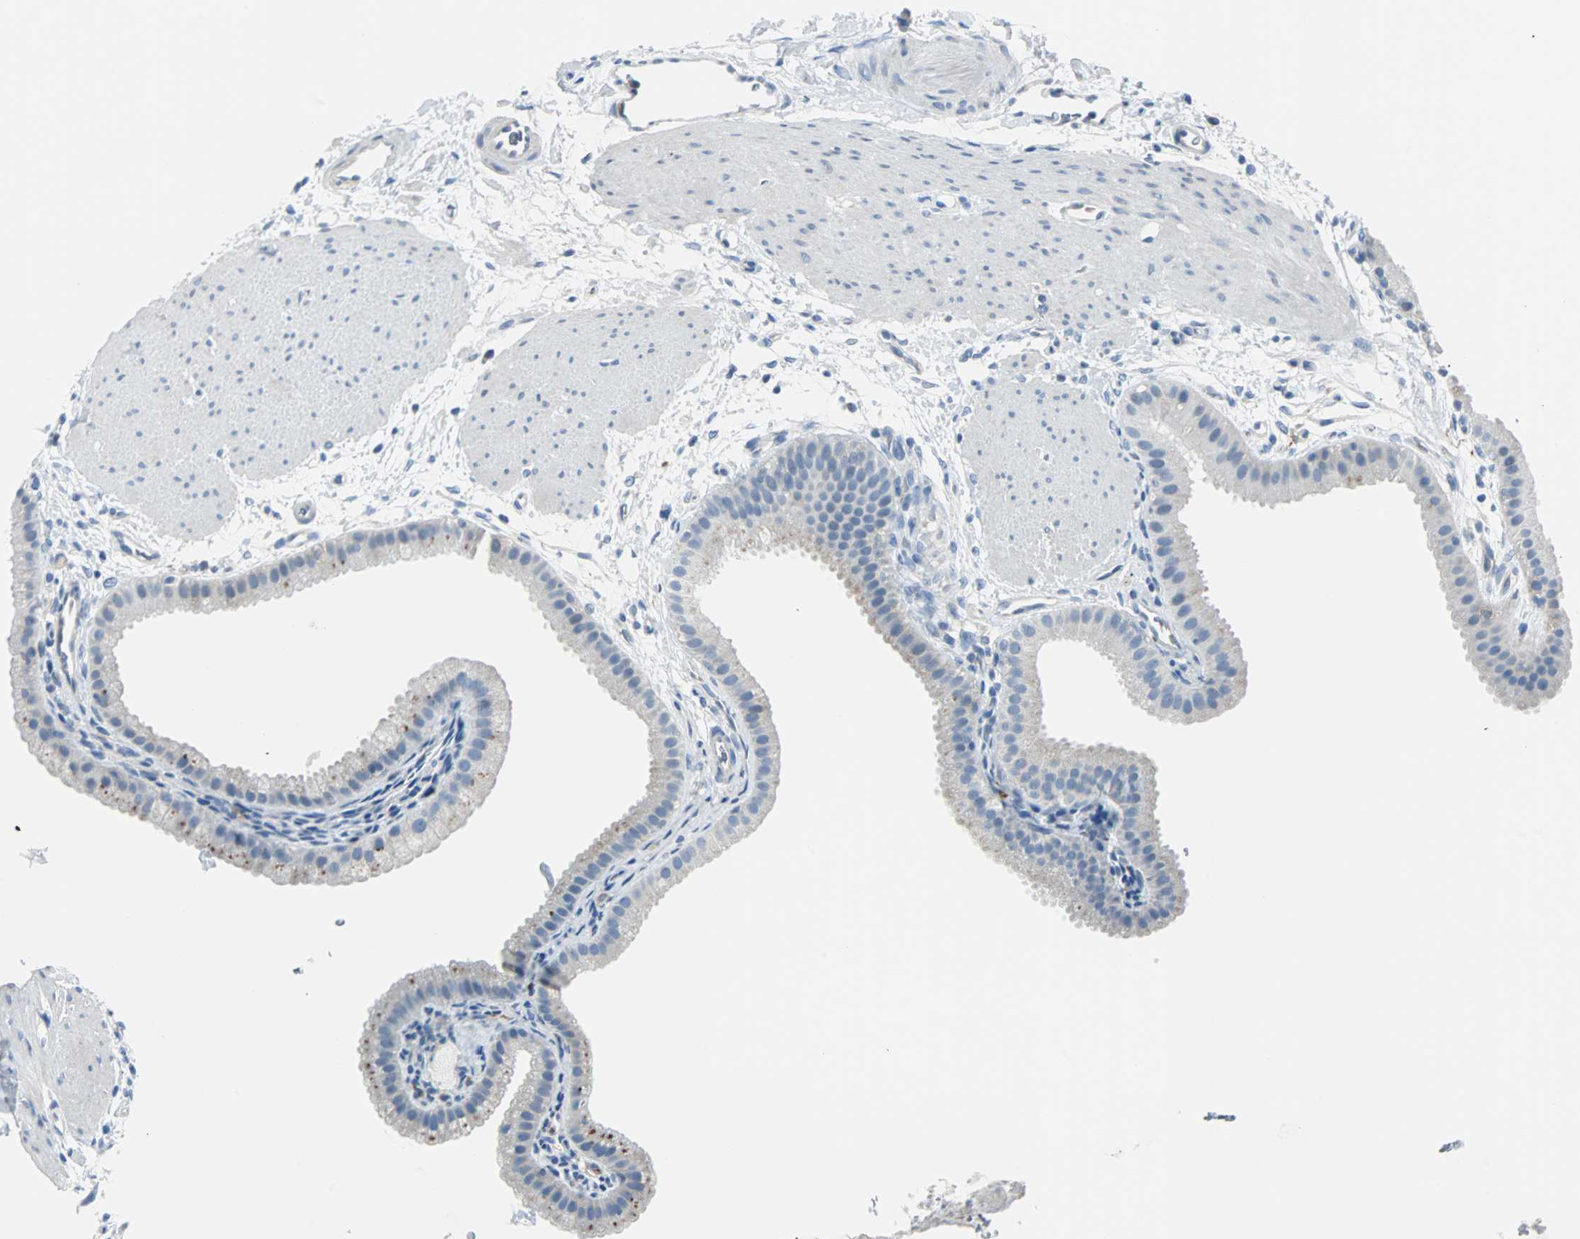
{"staining": {"intensity": "moderate", "quantity": "<25%", "location": "cytoplasmic/membranous"}, "tissue": "gallbladder", "cell_type": "Glandular cells", "image_type": "normal", "snomed": [{"axis": "morphology", "description": "Normal tissue, NOS"}, {"axis": "topography", "description": "Gallbladder"}], "caption": "Benign gallbladder shows moderate cytoplasmic/membranous staining in about <25% of glandular cells.", "gene": "RASA1", "patient": {"sex": "female", "age": 64}}